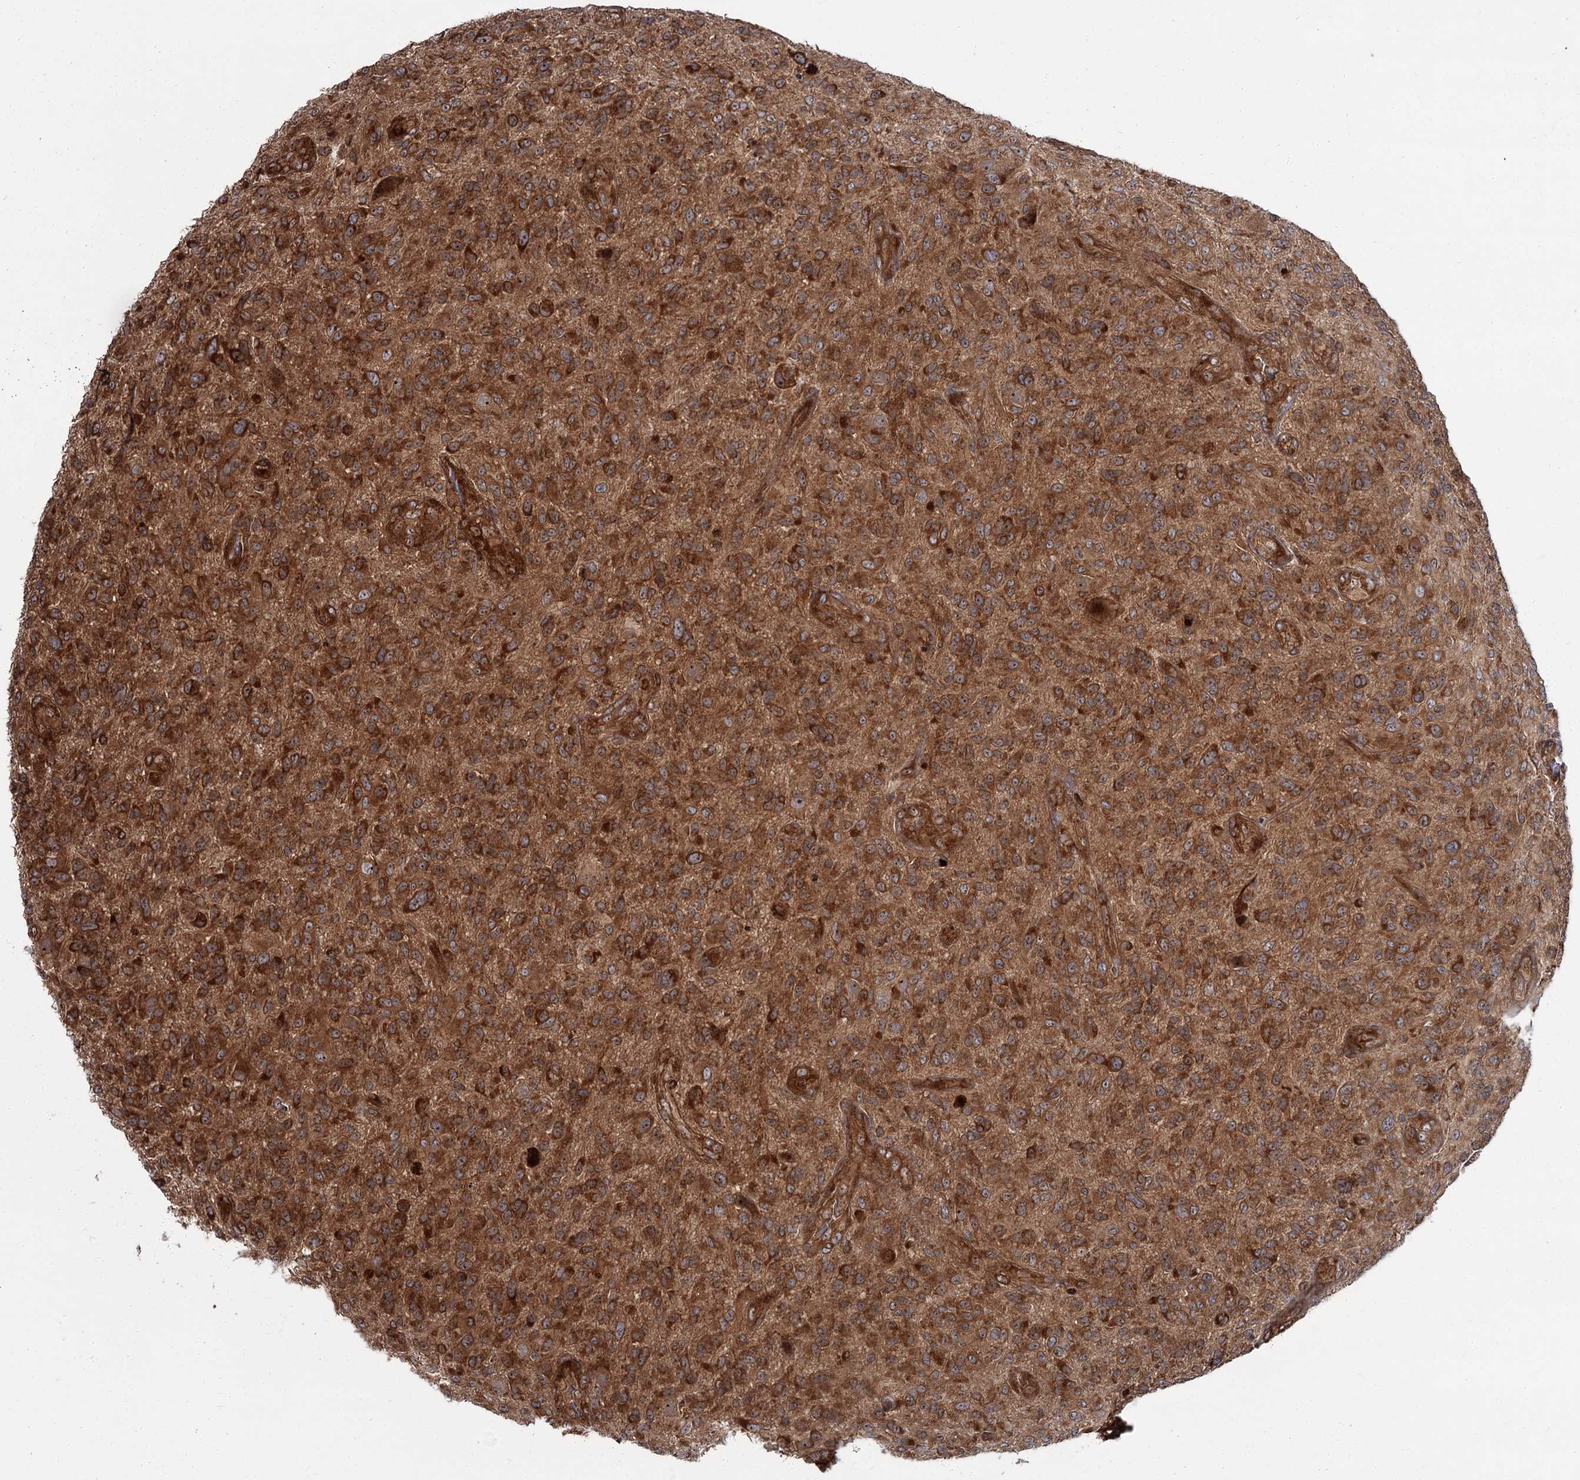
{"staining": {"intensity": "moderate", "quantity": ">75%", "location": "cytoplasmic/membranous"}, "tissue": "glioma", "cell_type": "Tumor cells", "image_type": "cancer", "snomed": [{"axis": "morphology", "description": "Glioma, malignant, High grade"}, {"axis": "topography", "description": "Brain"}], "caption": "A brown stain highlights moderate cytoplasmic/membranous expression of a protein in human glioma tumor cells.", "gene": "THAP9", "patient": {"sex": "male", "age": 47}}